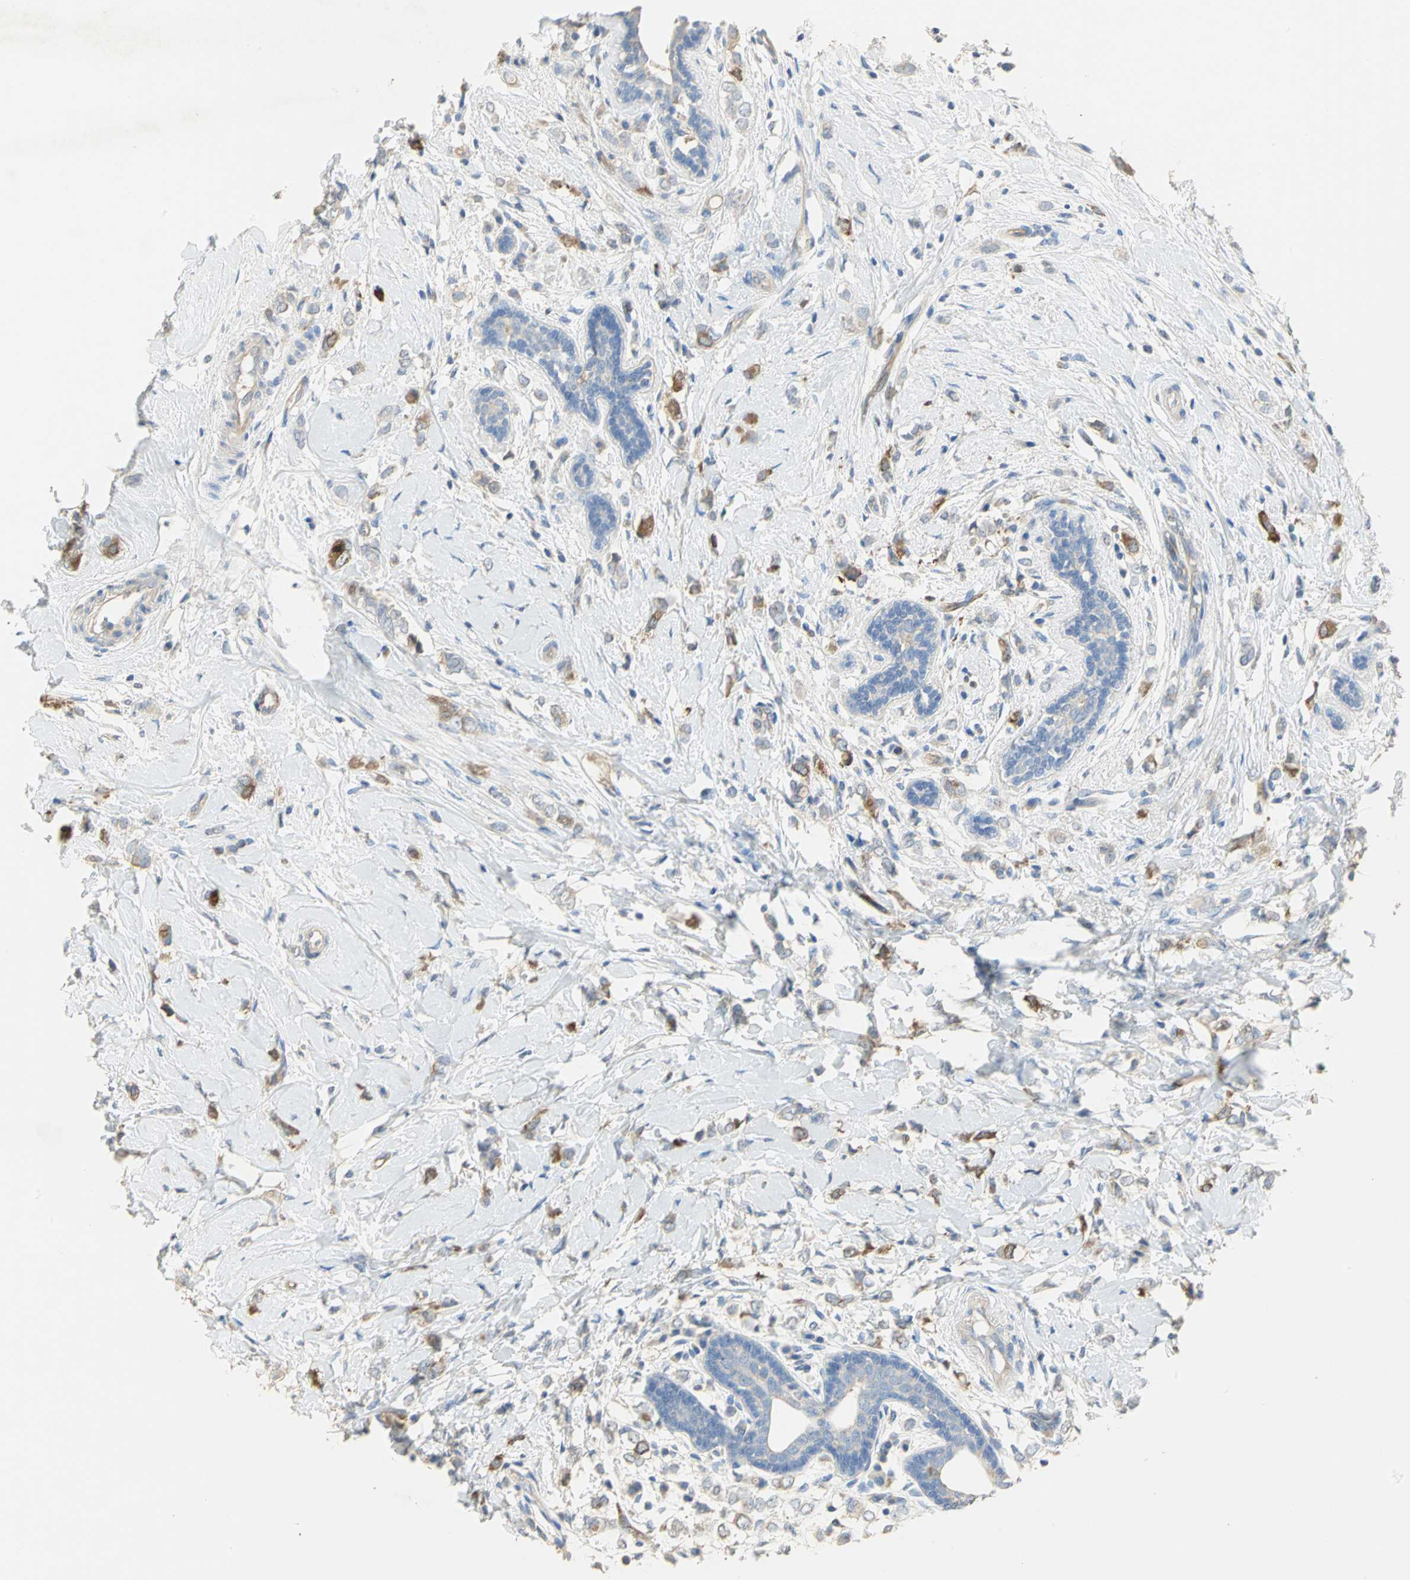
{"staining": {"intensity": "strong", "quantity": ">75%", "location": "cytoplasmic/membranous"}, "tissue": "breast cancer", "cell_type": "Tumor cells", "image_type": "cancer", "snomed": [{"axis": "morphology", "description": "Normal tissue, NOS"}, {"axis": "morphology", "description": "Lobular carcinoma"}, {"axis": "topography", "description": "Breast"}], "caption": "Immunohistochemistry micrograph of breast lobular carcinoma stained for a protein (brown), which displays high levels of strong cytoplasmic/membranous positivity in approximately >75% of tumor cells.", "gene": "DLGAP5", "patient": {"sex": "female", "age": 47}}